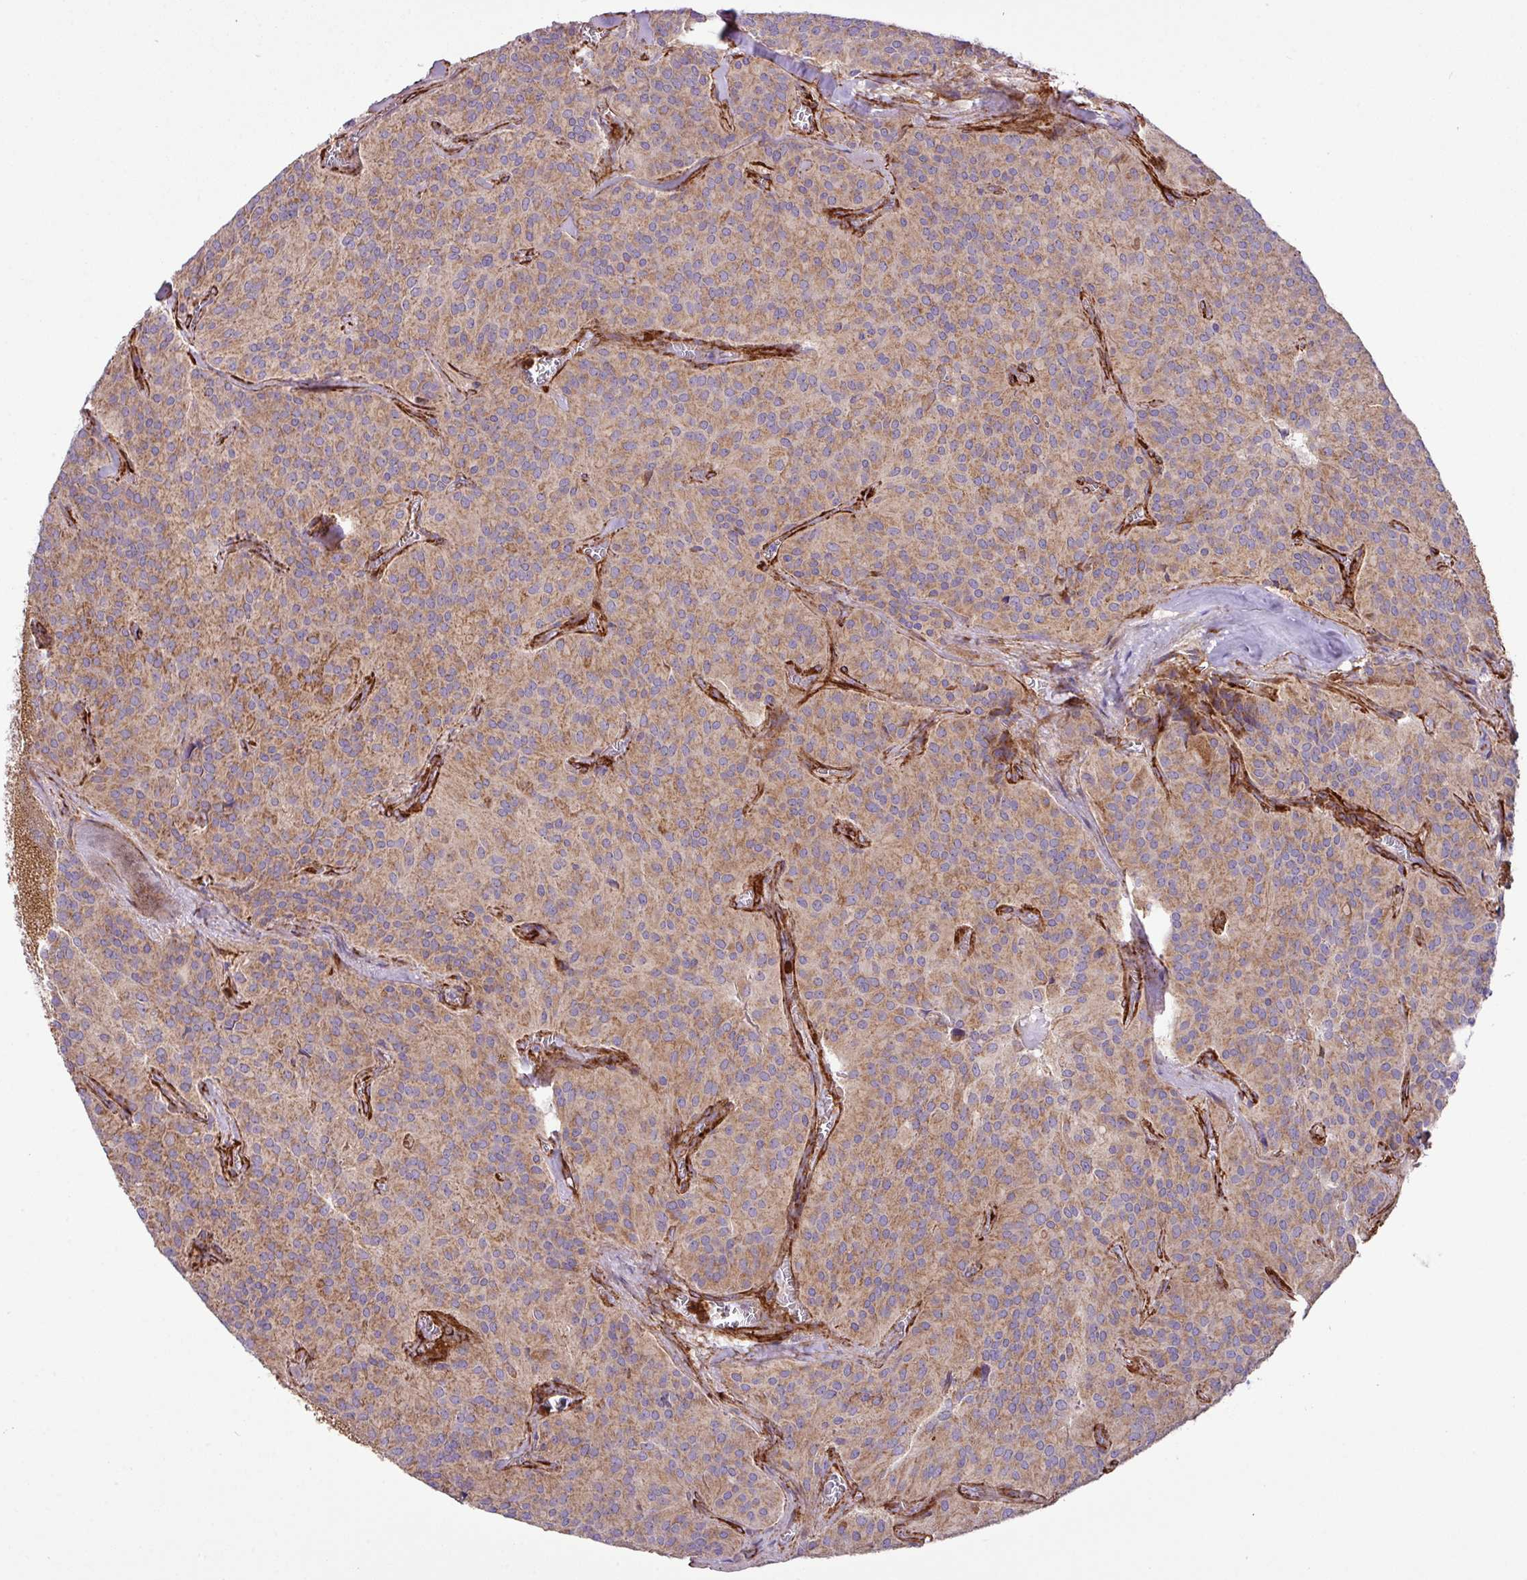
{"staining": {"intensity": "moderate", "quantity": ">75%", "location": "cytoplasmic/membranous"}, "tissue": "glioma", "cell_type": "Tumor cells", "image_type": "cancer", "snomed": [{"axis": "morphology", "description": "Glioma, malignant, Low grade"}, {"axis": "topography", "description": "Brain"}], "caption": "A photomicrograph of human malignant glioma (low-grade) stained for a protein demonstrates moderate cytoplasmic/membranous brown staining in tumor cells.", "gene": "FAM47E", "patient": {"sex": "male", "age": 42}}